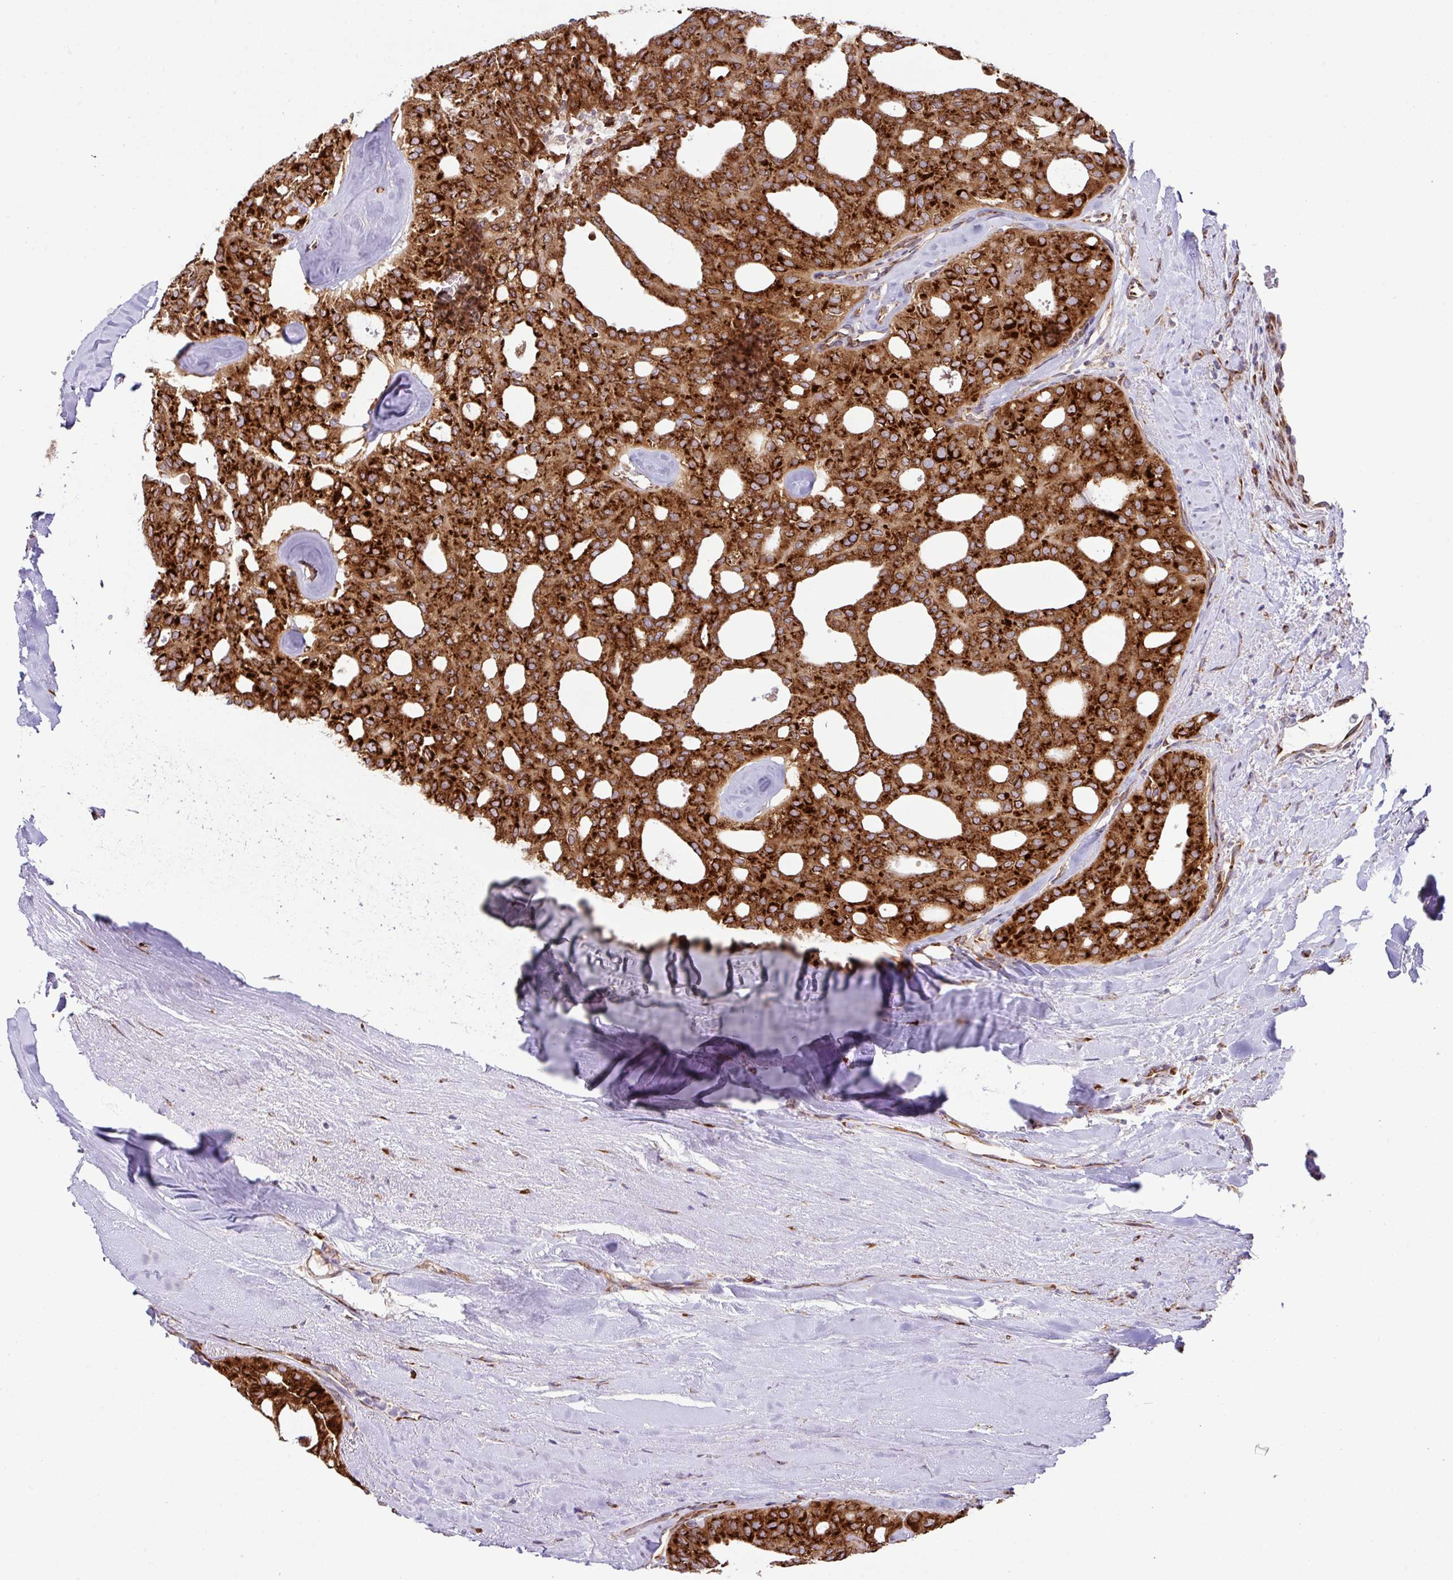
{"staining": {"intensity": "strong", "quantity": ">75%", "location": "cytoplasmic/membranous"}, "tissue": "thyroid cancer", "cell_type": "Tumor cells", "image_type": "cancer", "snomed": [{"axis": "morphology", "description": "Follicular adenoma carcinoma, NOS"}, {"axis": "topography", "description": "Thyroid gland"}], "caption": "A high amount of strong cytoplasmic/membranous positivity is present in about >75% of tumor cells in follicular adenoma carcinoma (thyroid) tissue.", "gene": "SLC39A7", "patient": {"sex": "male", "age": 75}}